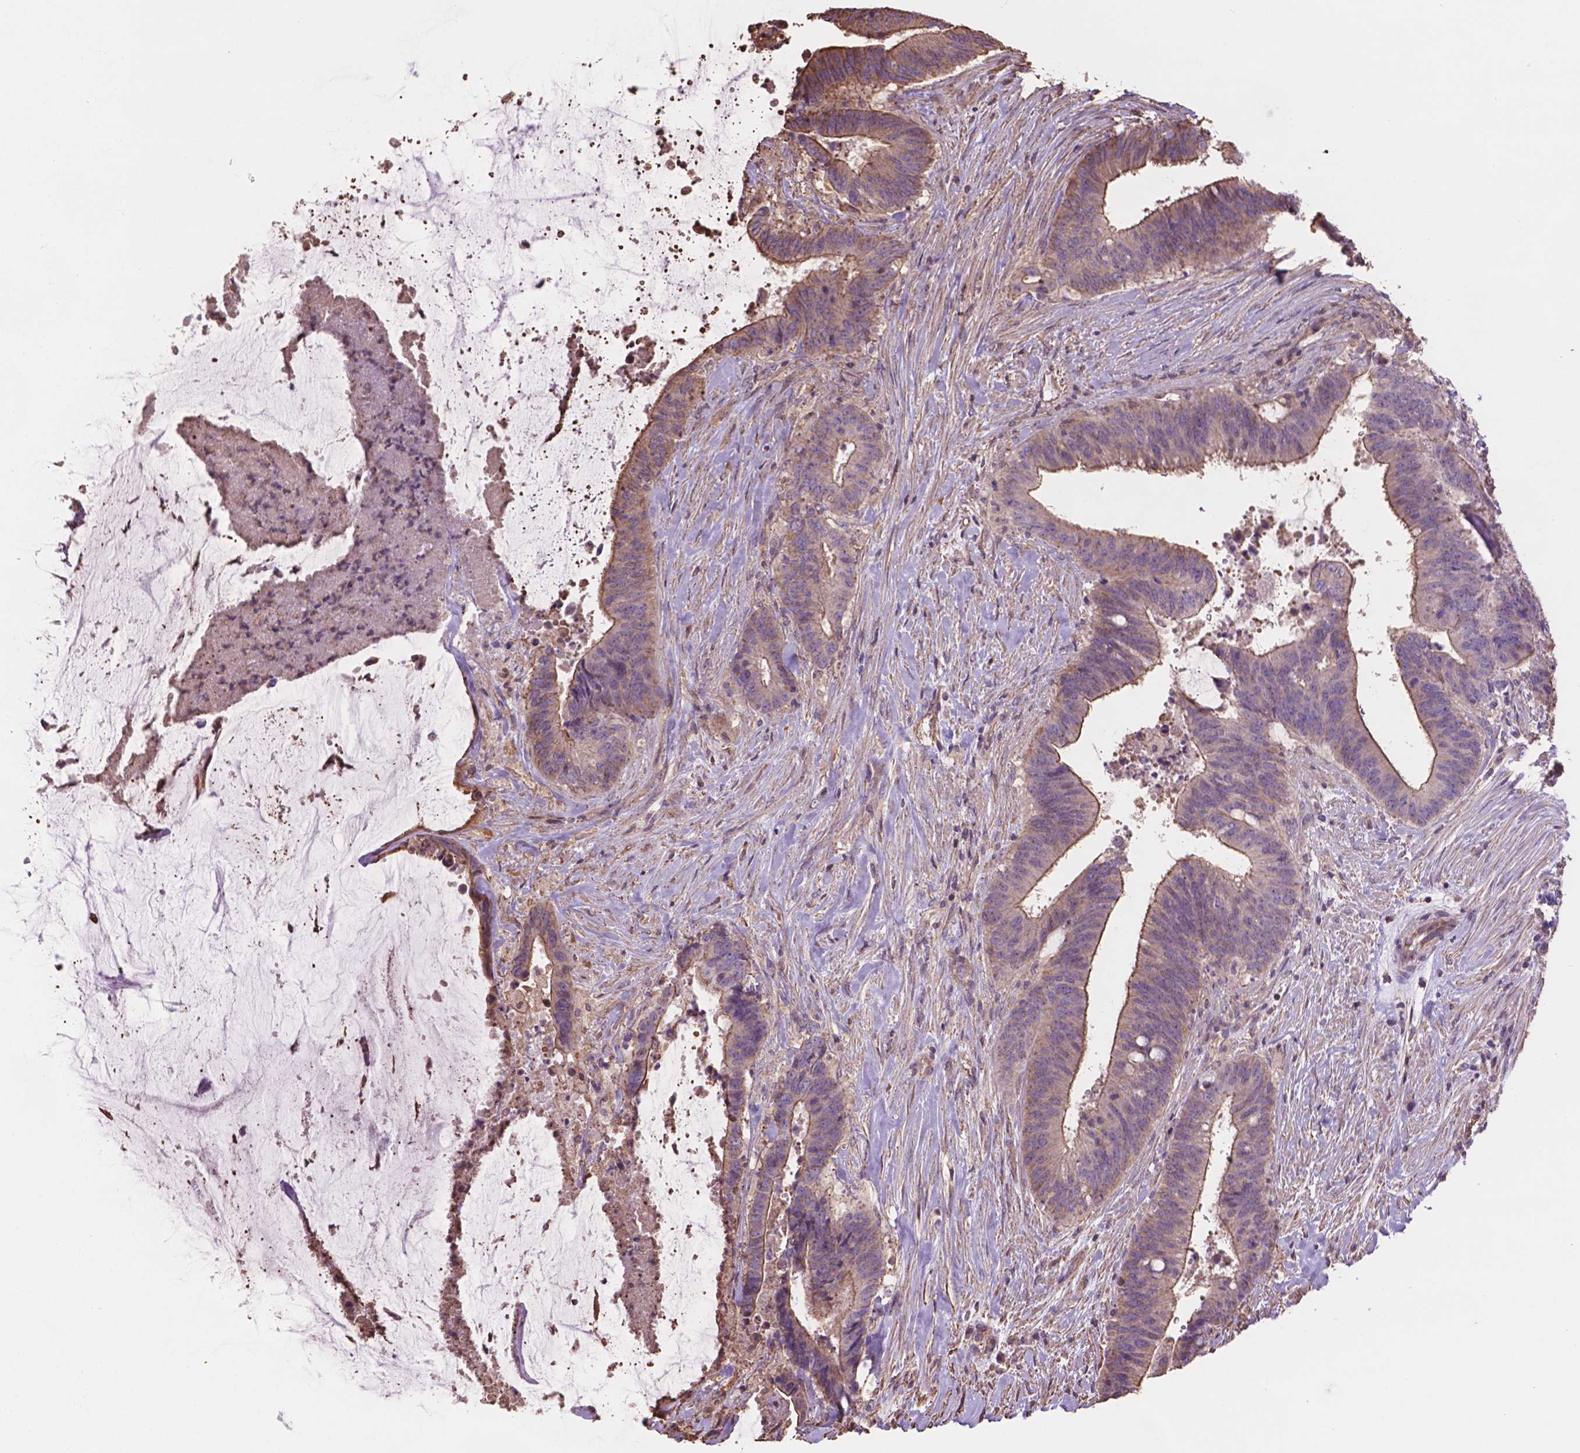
{"staining": {"intensity": "moderate", "quantity": ">75%", "location": "cytoplasmic/membranous"}, "tissue": "colorectal cancer", "cell_type": "Tumor cells", "image_type": "cancer", "snomed": [{"axis": "morphology", "description": "Adenocarcinoma, NOS"}, {"axis": "topography", "description": "Colon"}], "caption": "Immunohistochemical staining of human colorectal cancer (adenocarcinoma) shows medium levels of moderate cytoplasmic/membranous expression in about >75% of tumor cells. (DAB (3,3'-diaminobenzidine) IHC with brightfield microscopy, high magnification).", "gene": "NIPA2", "patient": {"sex": "female", "age": 43}}